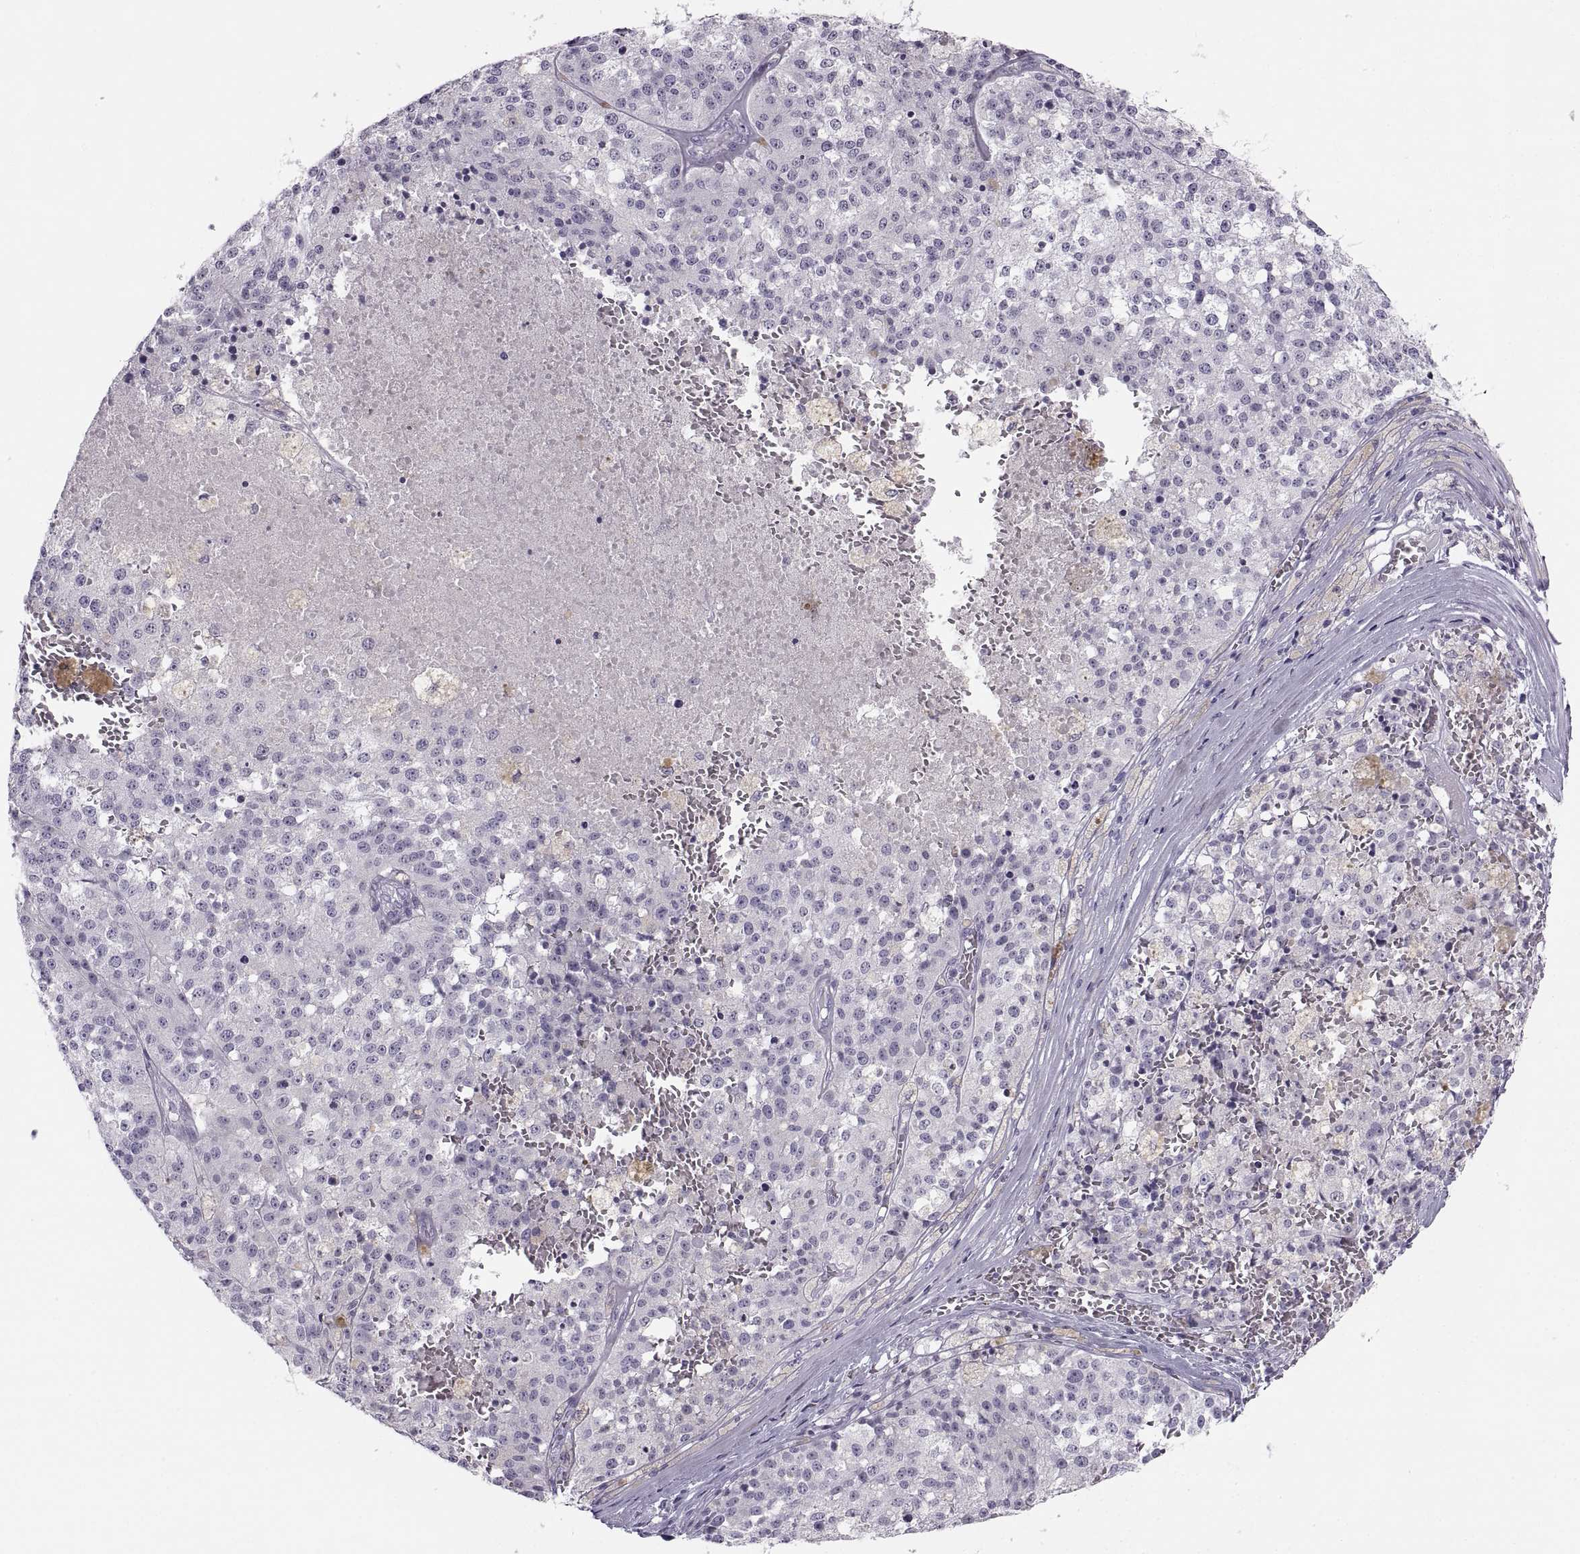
{"staining": {"intensity": "negative", "quantity": "none", "location": "none"}, "tissue": "melanoma", "cell_type": "Tumor cells", "image_type": "cancer", "snomed": [{"axis": "morphology", "description": "Malignant melanoma, Metastatic site"}, {"axis": "topography", "description": "Lymph node"}], "caption": "An immunohistochemistry histopathology image of melanoma is shown. There is no staining in tumor cells of melanoma.", "gene": "C3orf22", "patient": {"sex": "female", "age": 64}}